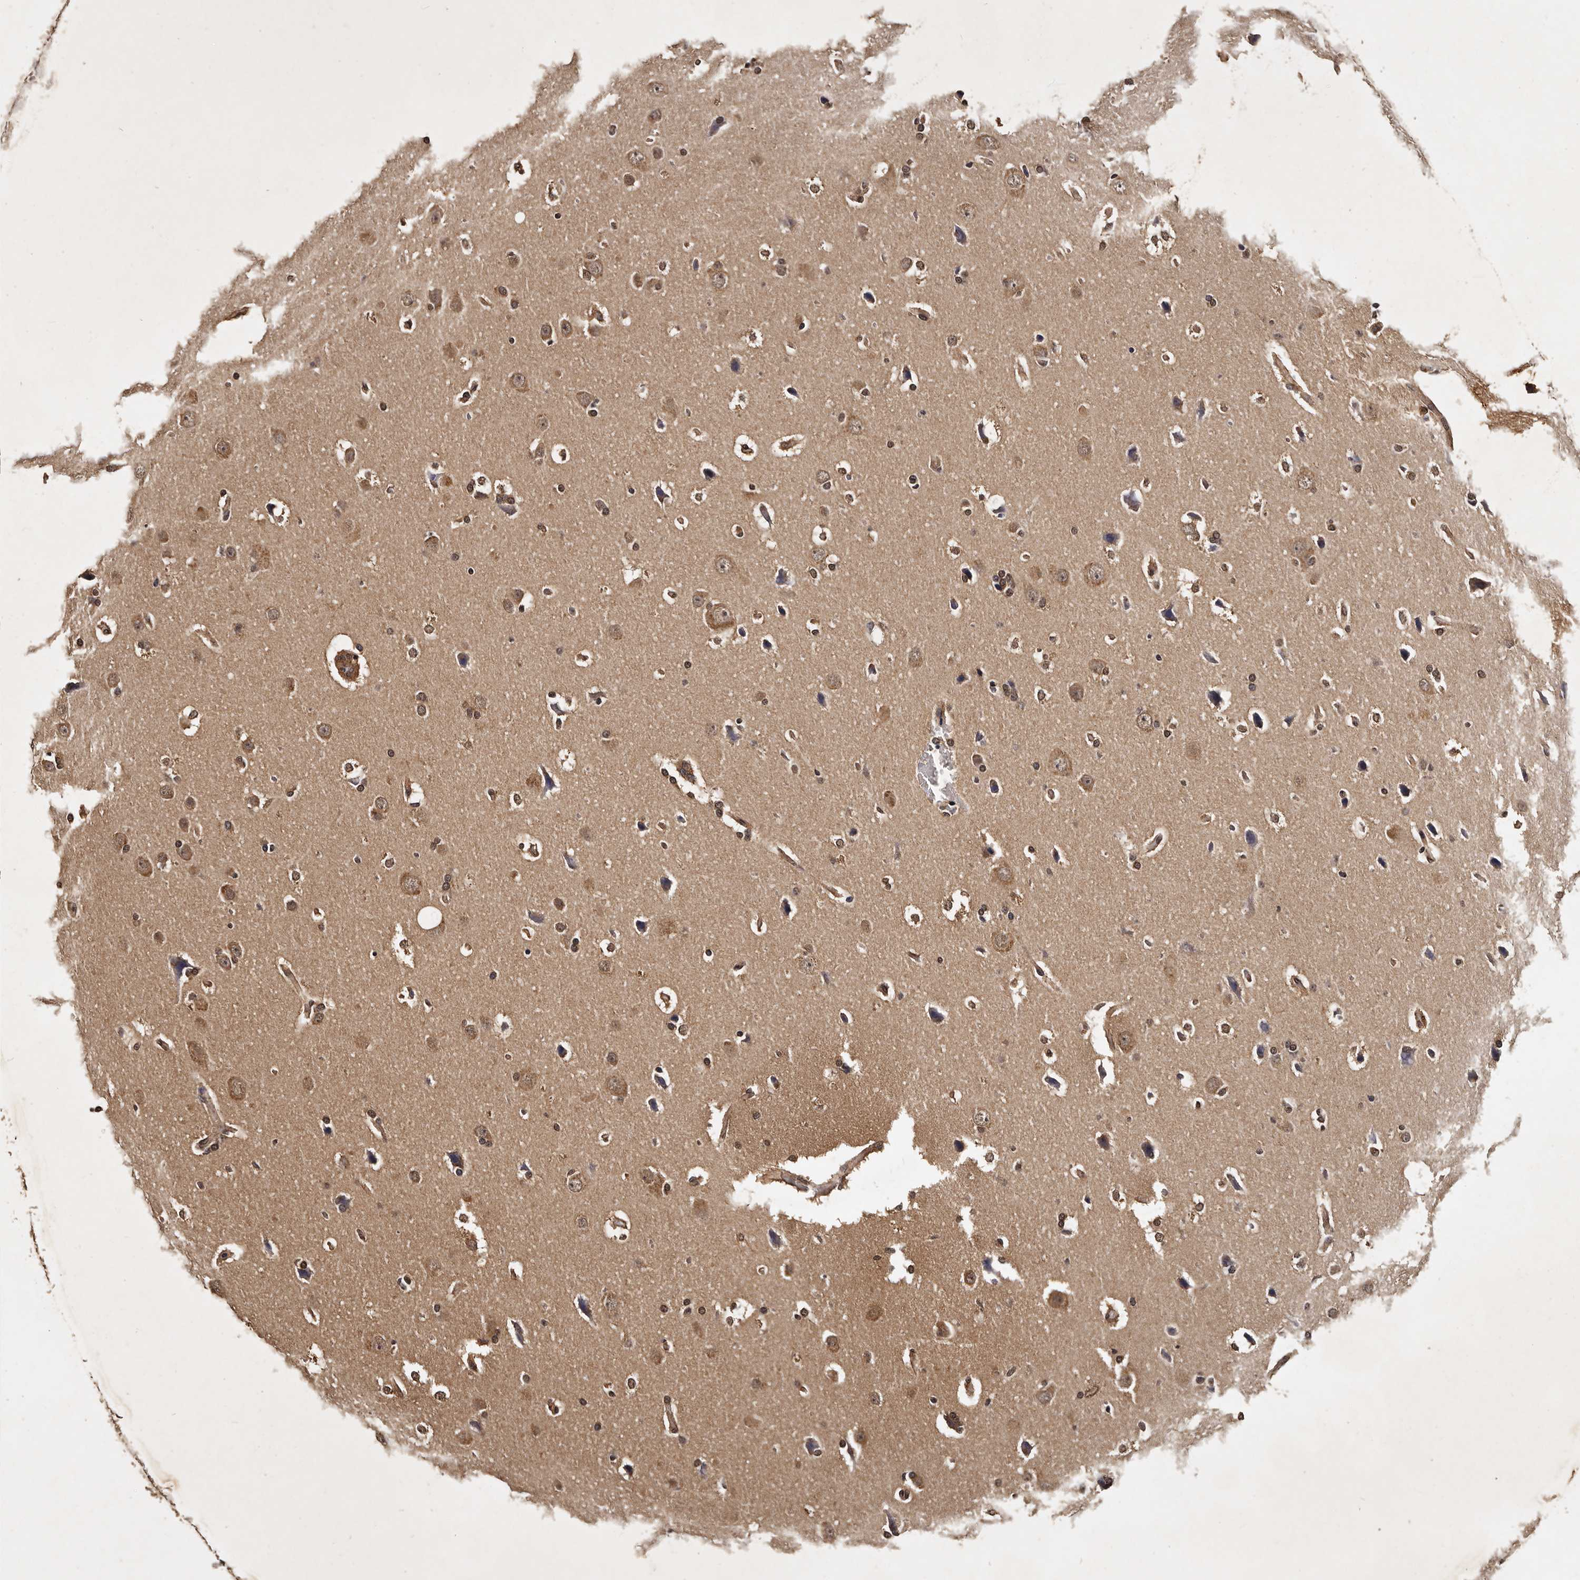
{"staining": {"intensity": "moderate", "quantity": "25%-75%", "location": "nuclear"}, "tissue": "glioma", "cell_type": "Tumor cells", "image_type": "cancer", "snomed": [{"axis": "morphology", "description": "Glioma, malignant, Low grade"}, {"axis": "topography", "description": "Brain"}], "caption": "Malignant low-grade glioma stained for a protein displays moderate nuclear positivity in tumor cells. (IHC, brightfield microscopy, high magnification).", "gene": "PARS2", "patient": {"sex": "female", "age": 37}}